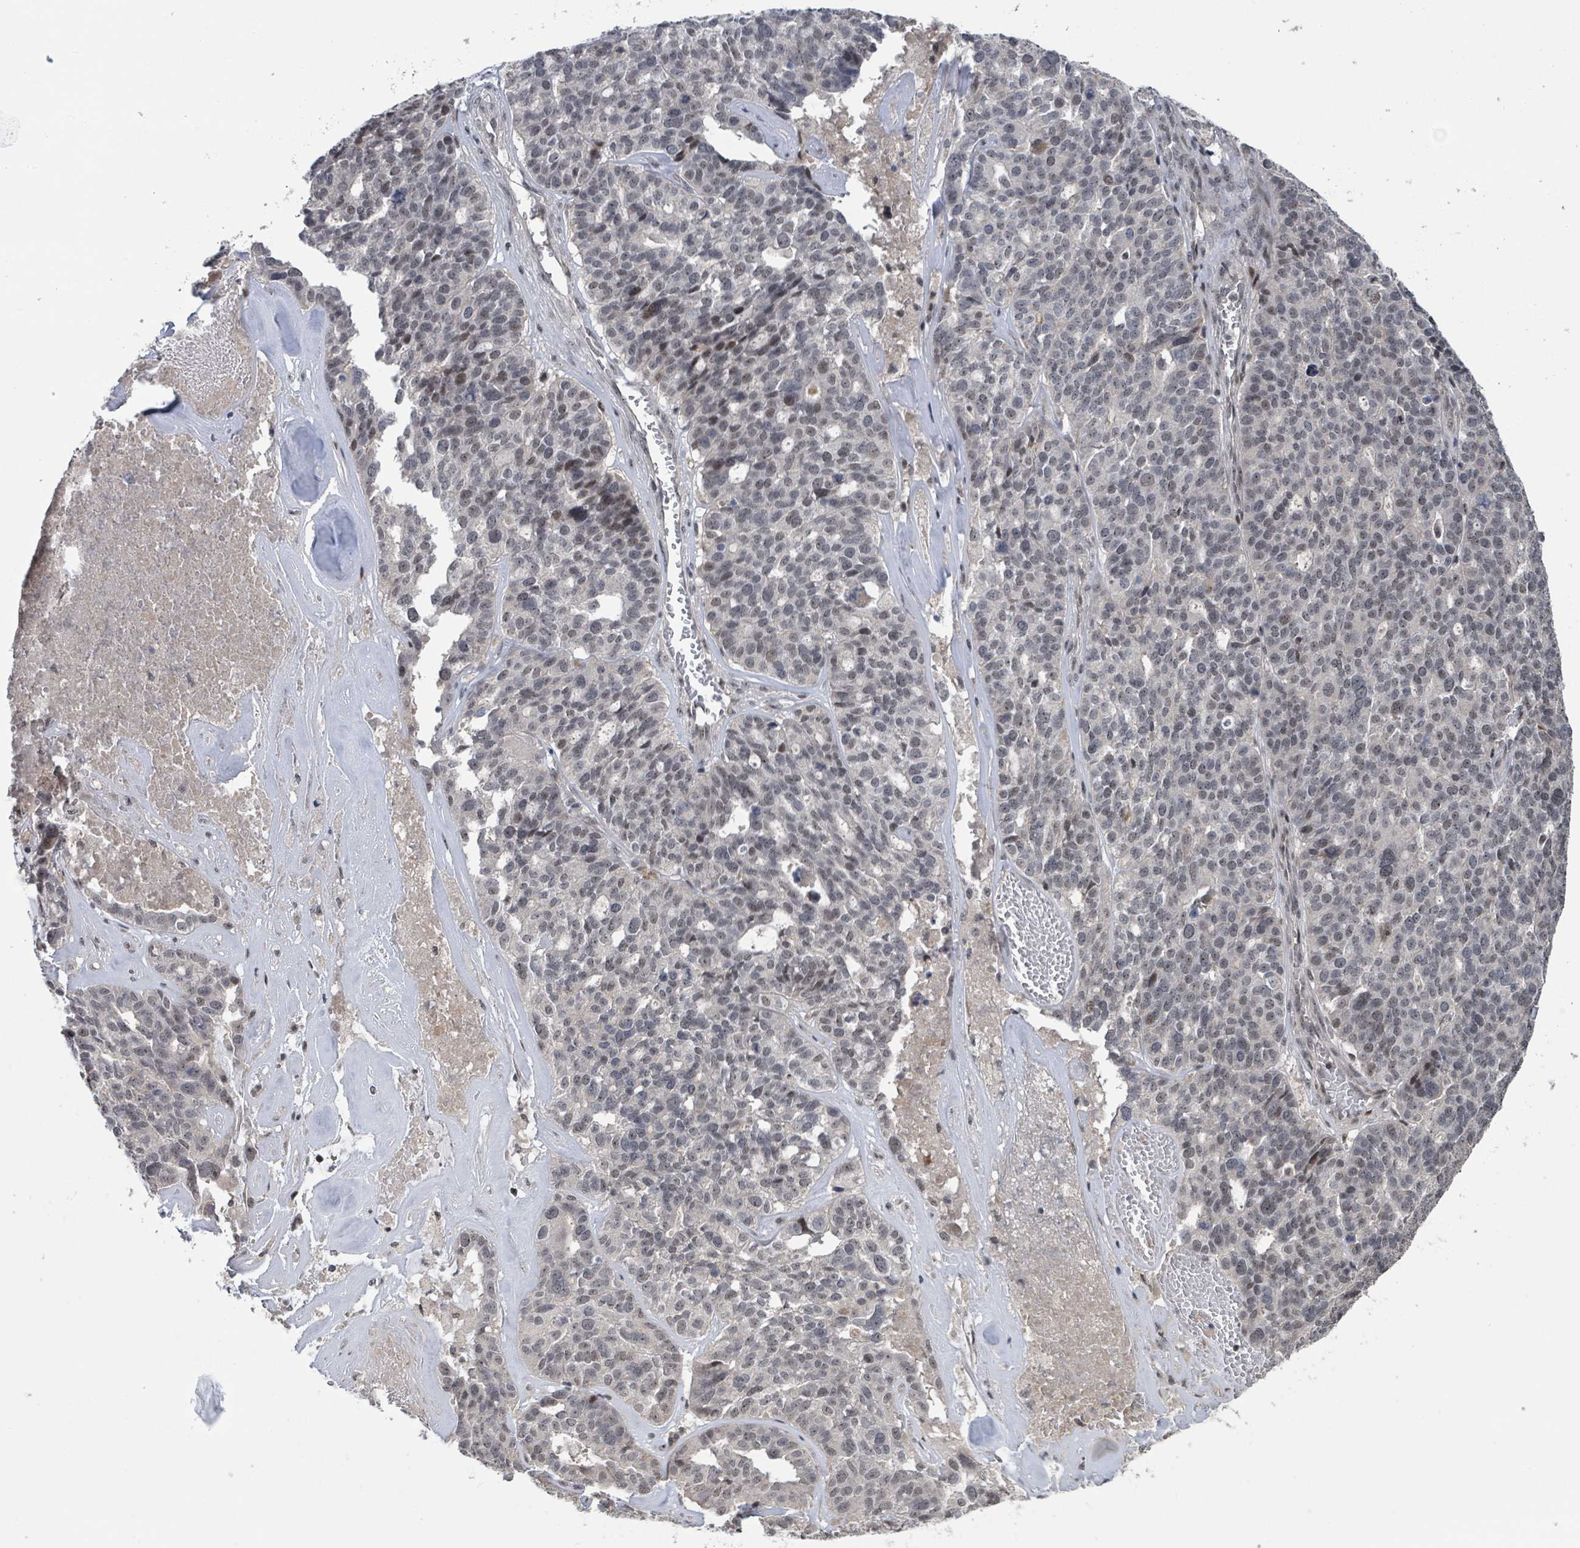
{"staining": {"intensity": "weak", "quantity": "25%-75%", "location": "nuclear"}, "tissue": "ovarian cancer", "cell_type": "Tumor cells", "image_type": "cancer", "snomed": [{"axis": "morphology", "description": "Cystadenocarcinoma, serous, NOS"}, {"axis": "topography", "description": "Ovary"}], "caption": "This image demonstrates ovarian serous cystadenocarcinoma stained with immunohistochemistry to label a protein in brown. The nuclear of tumor cells show weak positivity for the protein. Nuclei are counter-stained blue.", "gene": "ZBTB14", "patient": {"sex": "female", "age": 59}}